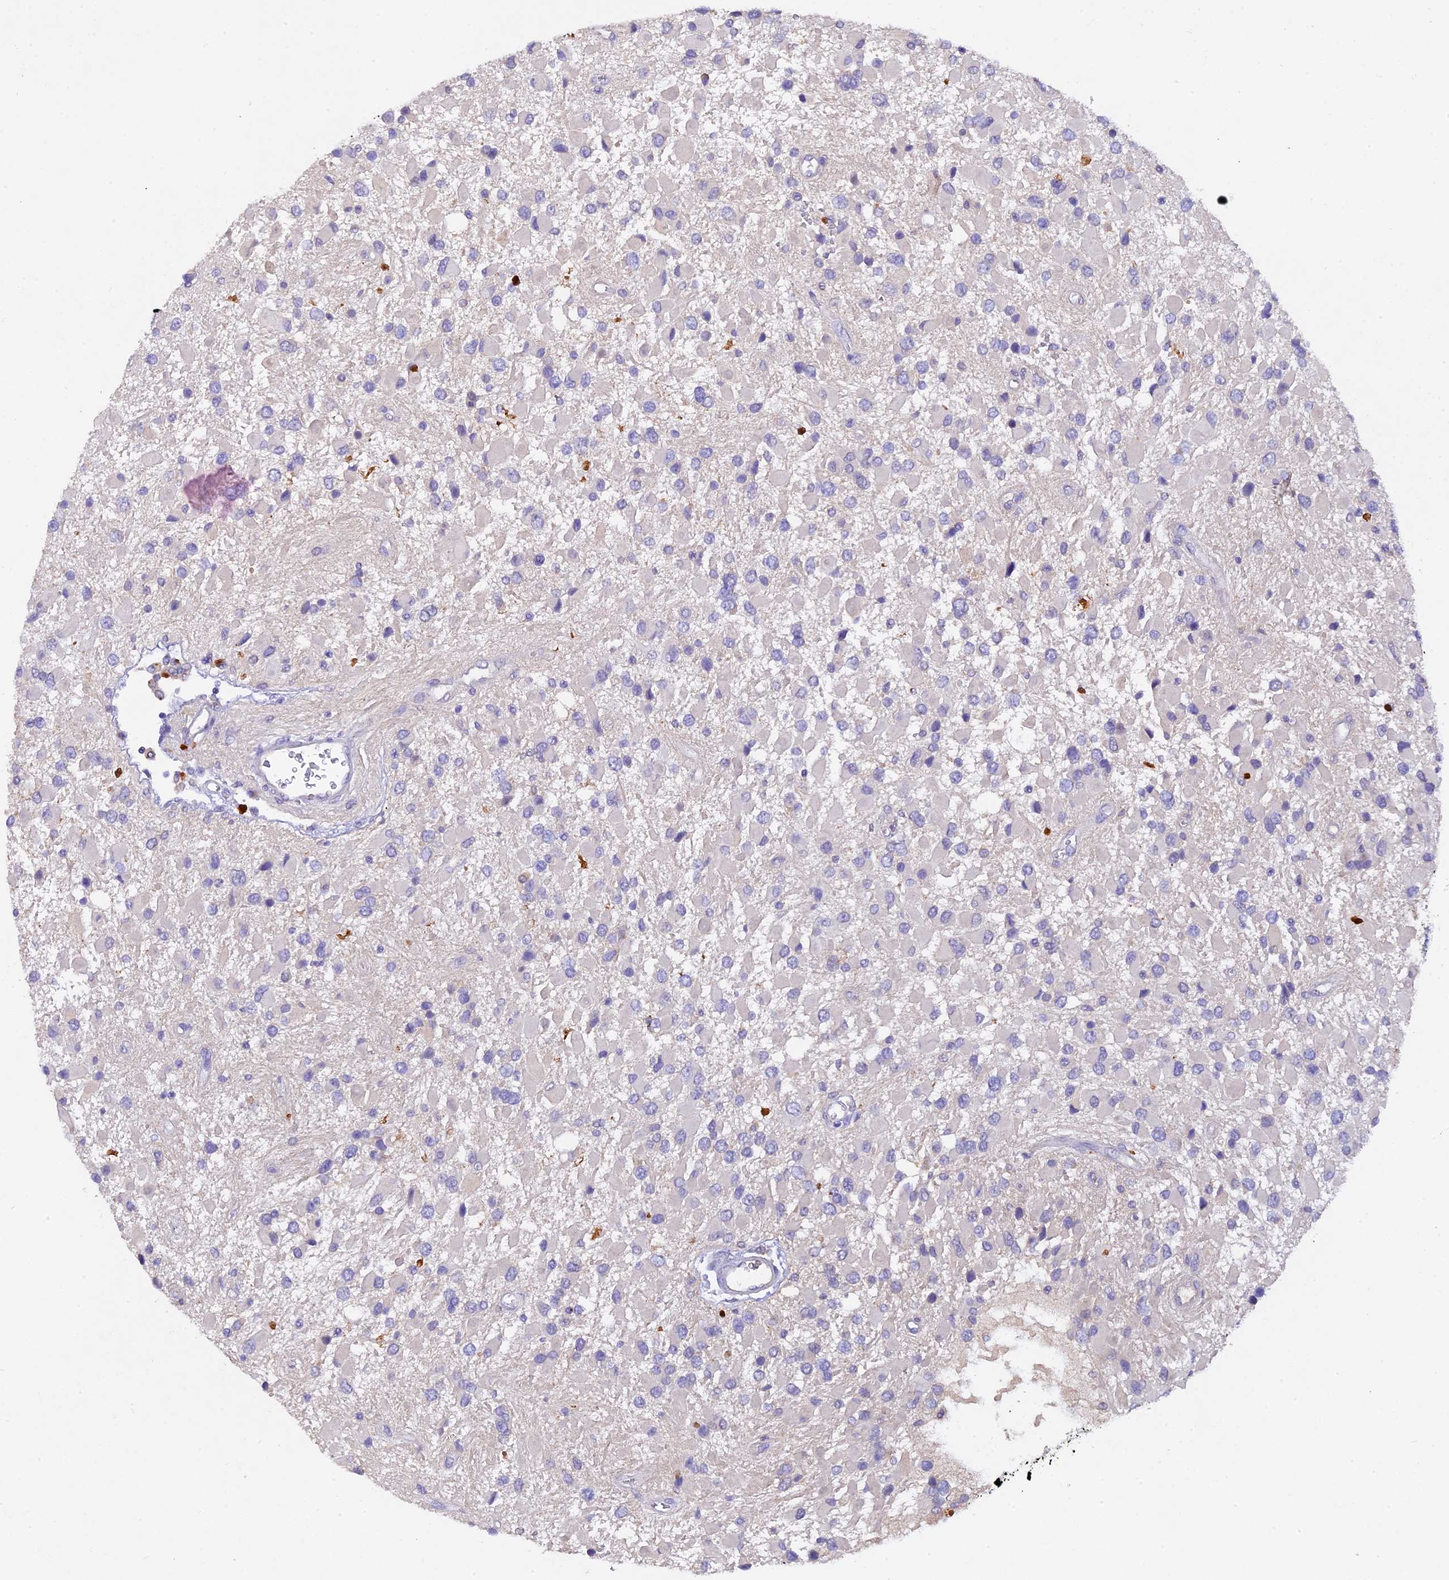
{"staining": {"intensity": "negative", "quantity": "none", "location": "none"}, "tissue": "glioma", "cell_type": "Tumor cells", "image_type": "cancer", "snomed": [{"axis": "morphology", "description": "Glioma, malignant, High grade"}, {"axis": "topography", "description": "Brain"}], "caption": "The histopathology image exhibits no staining of tumor cells in malignant high-grade glioma.", "gene": "TGDS", "patient": {"sex": "male", "age": 53}}